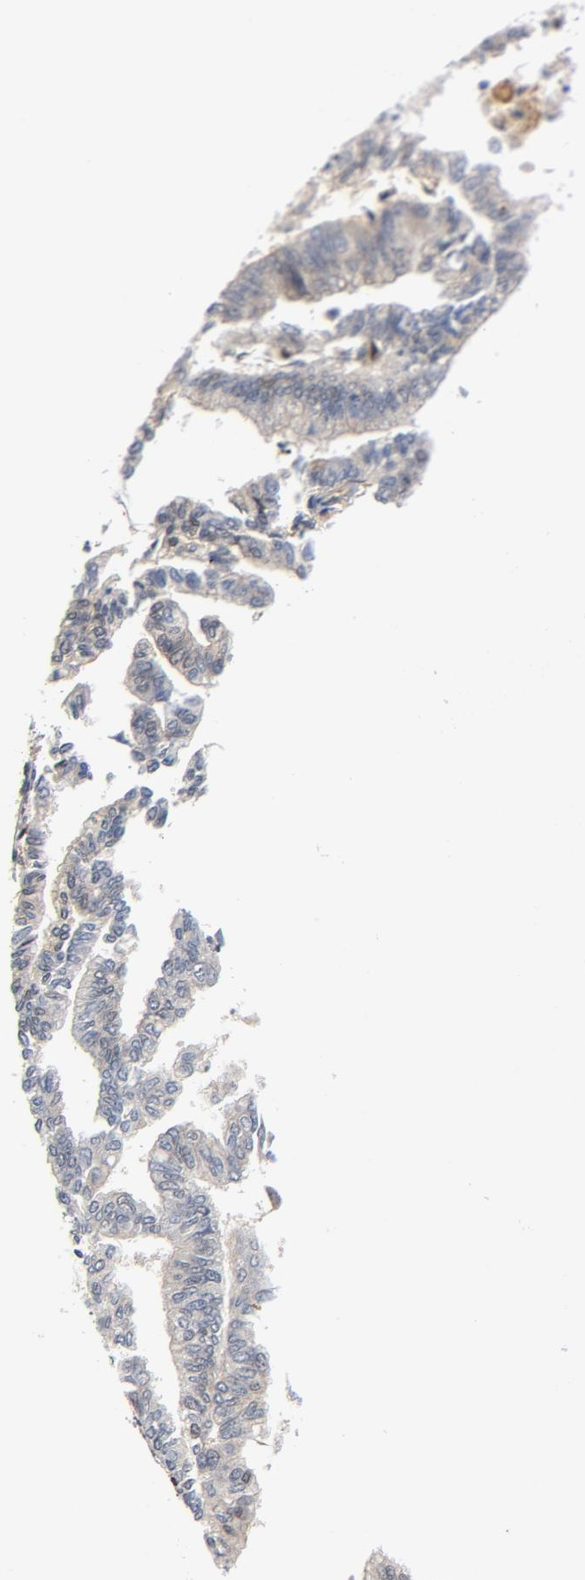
{"staining": {"intensity": "weak", "quantity": ">75%", "location": "cytoplasmic/membranous"}, "tissue": "endometrial cancer", "cell_type": "Tumor cells", "image_type": "cancer", "snomed": [{"axis": "morphology", "description": "Adenocarcinoma, NOS"}, {"axis": "topography", "description": "Endometrium"}], "caption": "Human adenocarcinoma (endometrial) stained for a protein (brown) shows weak cytoplasmic/membranous positive expression in approximately >75% of tumor cells.", "gene": "RAPGEF4", "patient": {"sex": "female", "age": 79}}